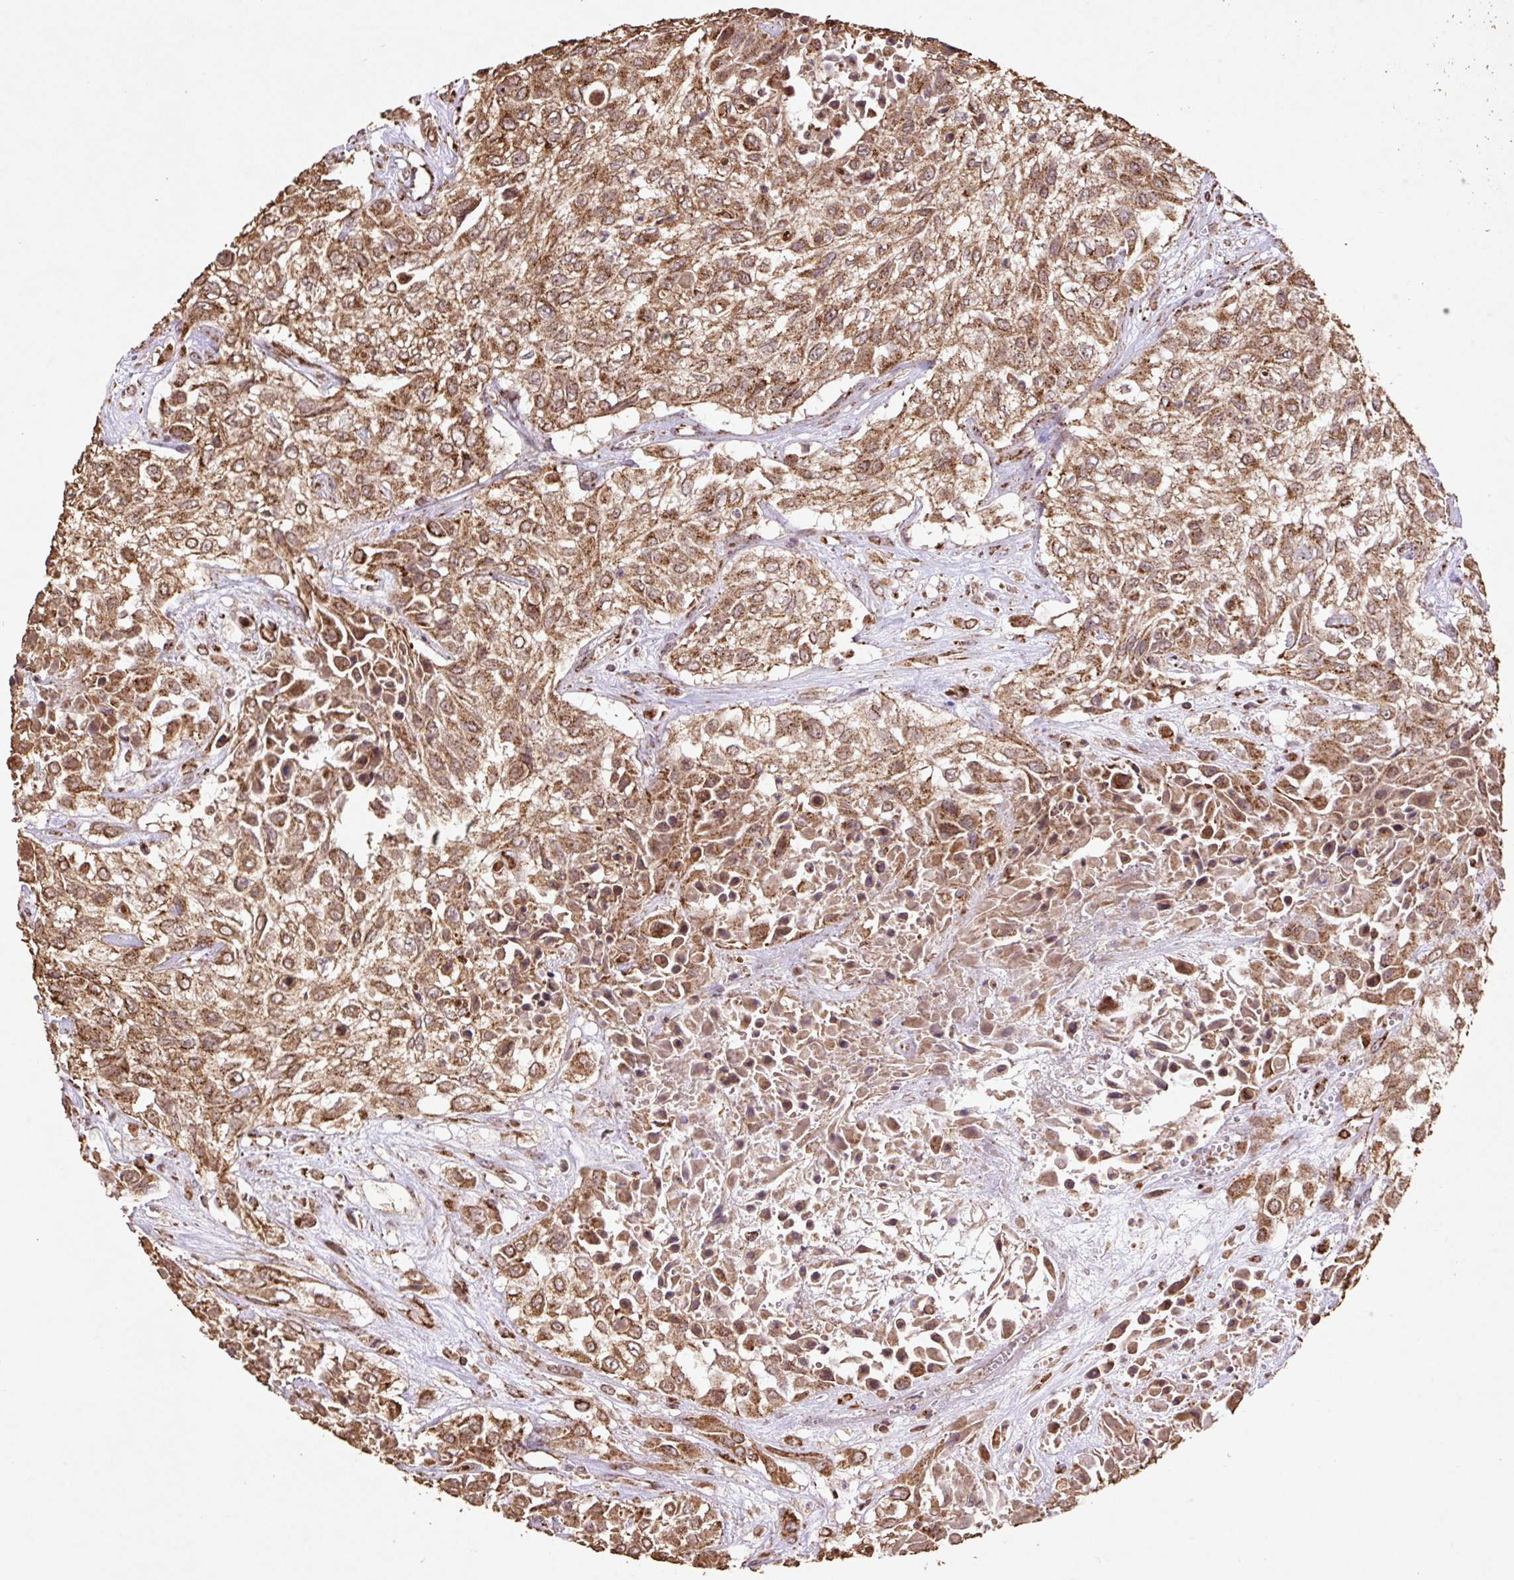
{"staining": {"intensity": "moderate", "quantity": ">75%", "location": "cytoplasmic/membranous"}, "tissue": "urothelial cancer", "cell_type": "Tumor cells", "image_type": "cancer", "snomed": [{"axis": "morphology", "description": "Urothelial carcinoma, High grade"}, {"axis": "topography", "description": "Urinary bladder"}], "caption": "An immunohistochemistry (IHC) micrograph of neoplastic tissue is shown. Protein staining in brown highlights moderate cytoplasmic/membranous positivity in urothelial cancer within tumor cells.", "gene": "ATP5F1A", "patient": {"sex": "male", "age": 57}}